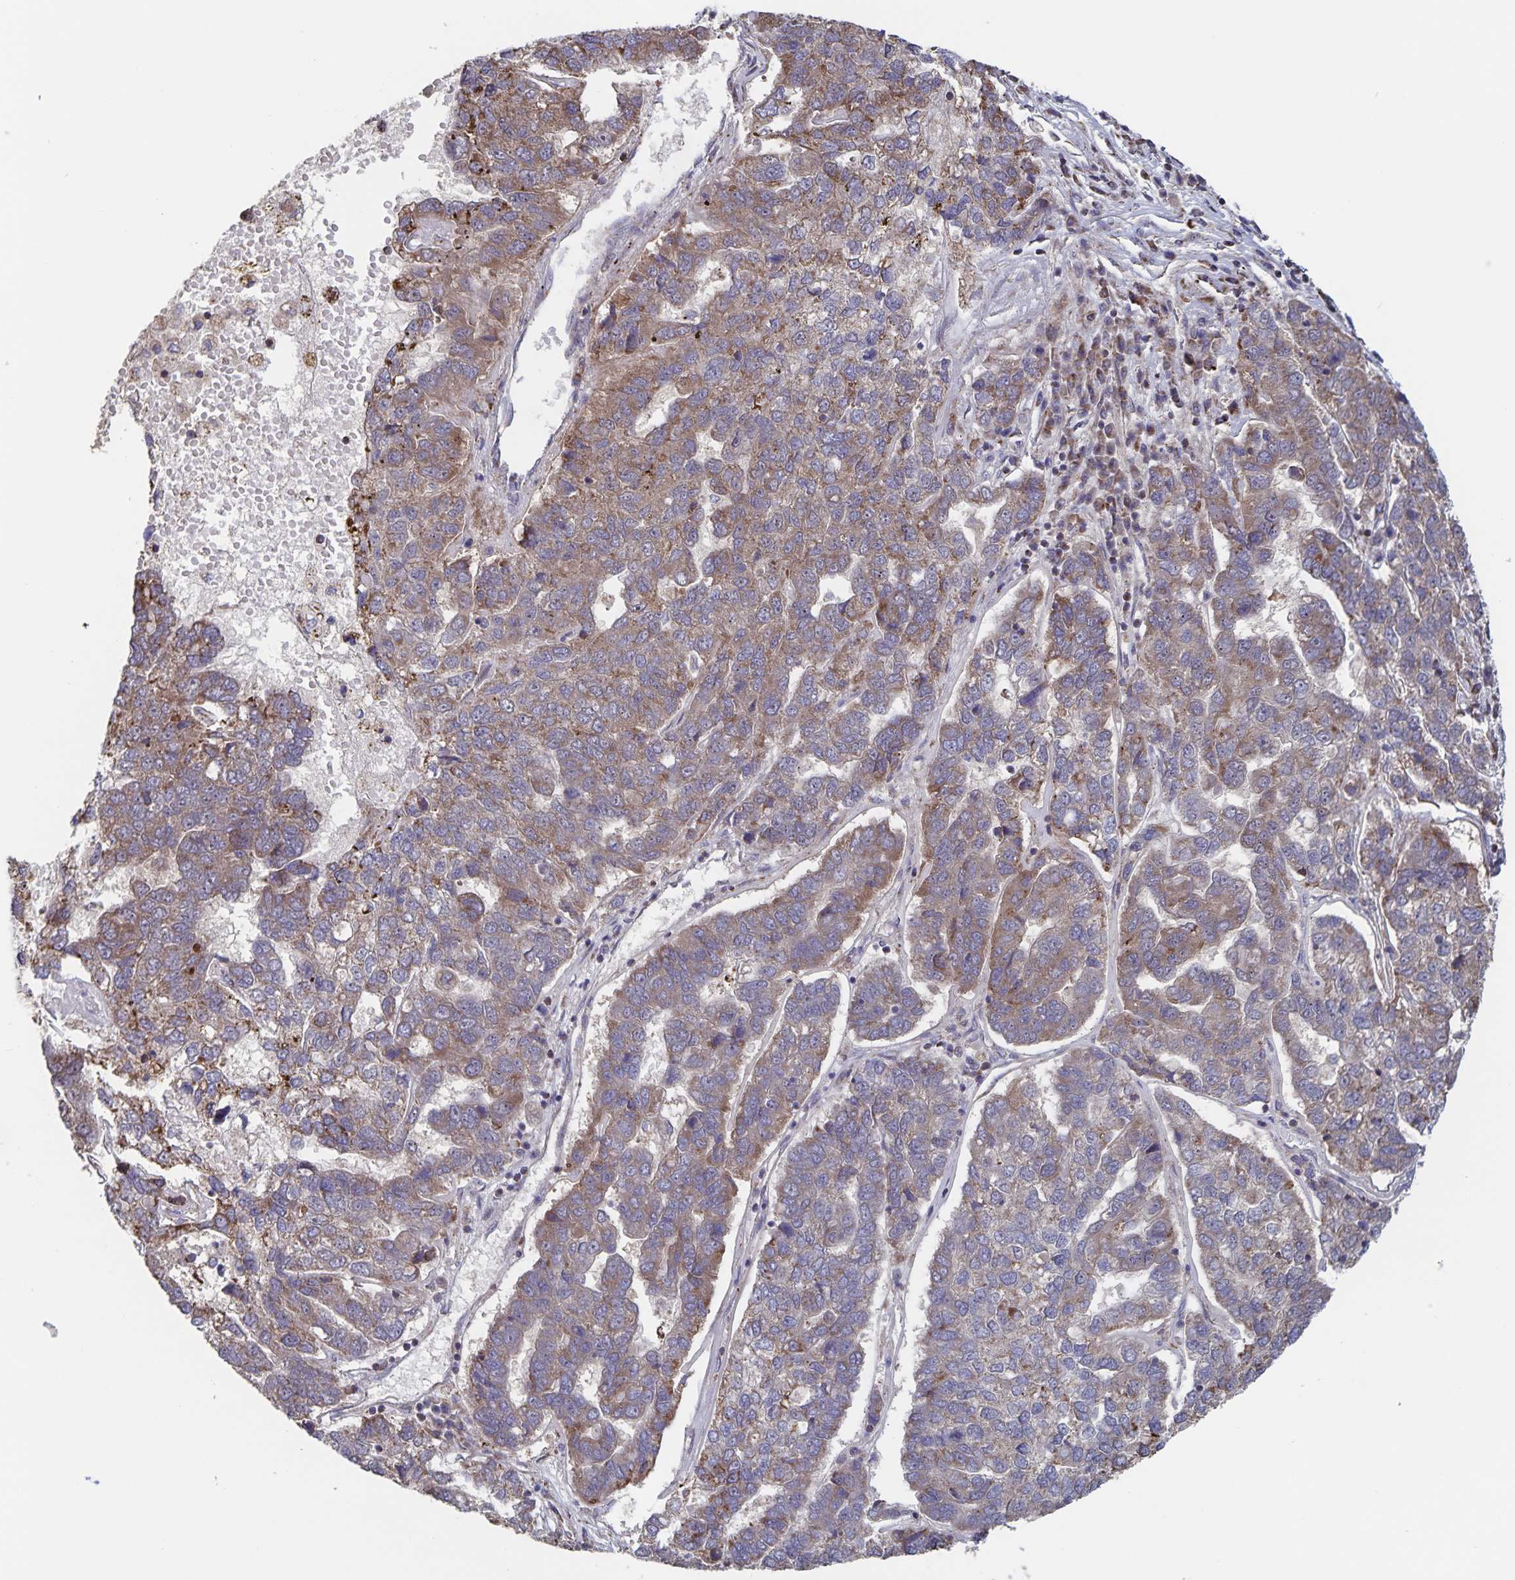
{"staining": {"intensity": "moderate", "quantity": "25%-75%", "location": "cytoplasmic/membranous"}, "tissue": "pancreatic cancer", "cell_type": "Tumor cells", "image_type": "cancer", "snomed": [{"axis": "morphology", "description": "Adenocarcinoma, NOS"}, {"axis": "topography", "description": "Pancreas"}], "caption": "IHC image of human pancreatic cancer stained for a protein (brown), which exhibits medium levels of moderate cytoplasmic/membranous positivity in about 25%-75% of tumor cells.", "gene": "ACACA", "patient": {"sex": "female", "age": 61}}